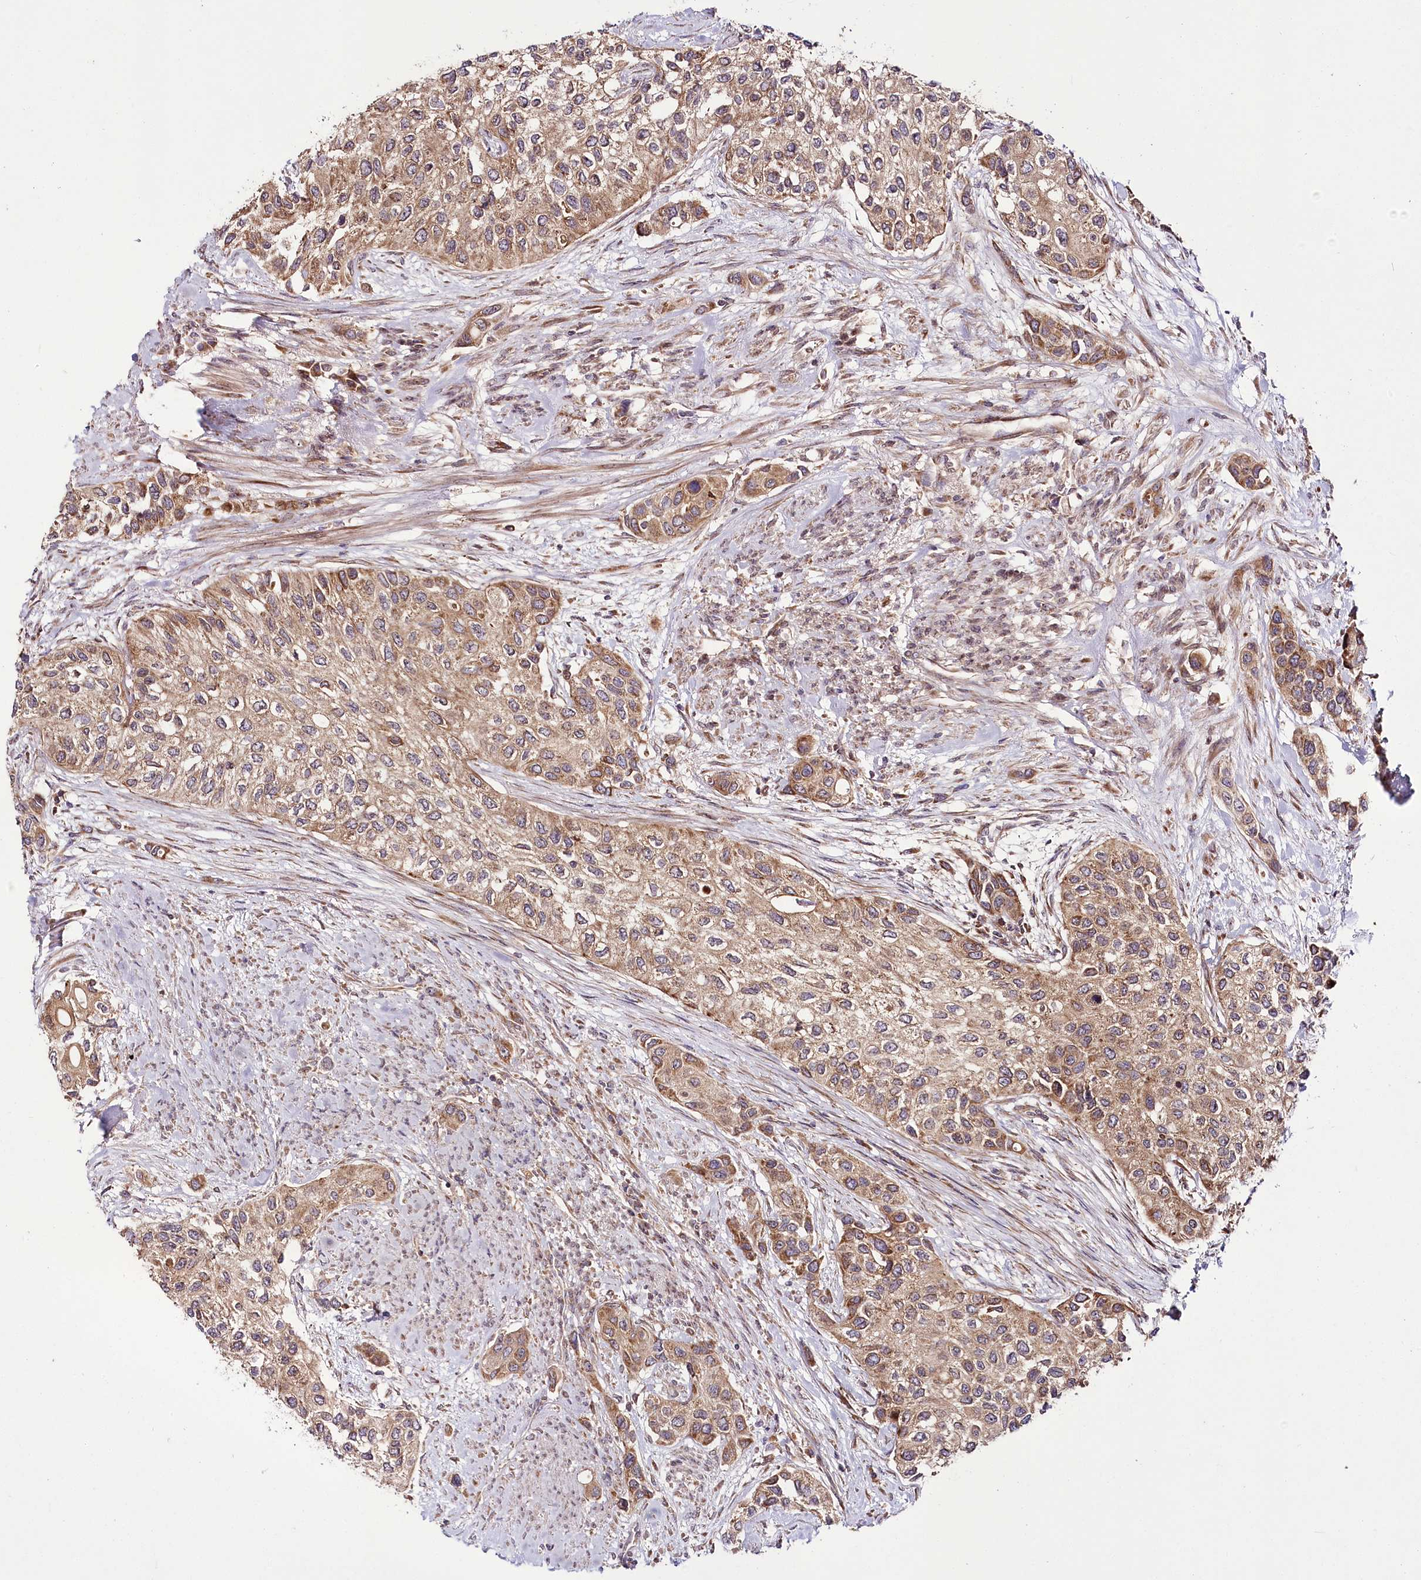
{"staining": {"intensity": "moderate", "quantity": ">75%", "location": "cytoplasmic/membranous"}, "tissue": "urothelial cancer", "cell_type": "Tumor cells", "image_type": "cancer", "snomed": [{"axis": "morphology", "description": "Normal tissue, NOS"}, {"axis": "morphology", "description": "Urothelial carcinoma, High grade"}, {"axis": "topography", "description": "Vascular tissue"}, {"axis": "topography", "description": "Urinary bladder"}], "caption": "Immunohistochemistry (DAB) staining of urothelial cancer displays moderate cytoplasmic/membranous protein expression in about >75% of tumor cells.", "gene": "RAB7A", "patient": {"sex": "female", "age": 56}}